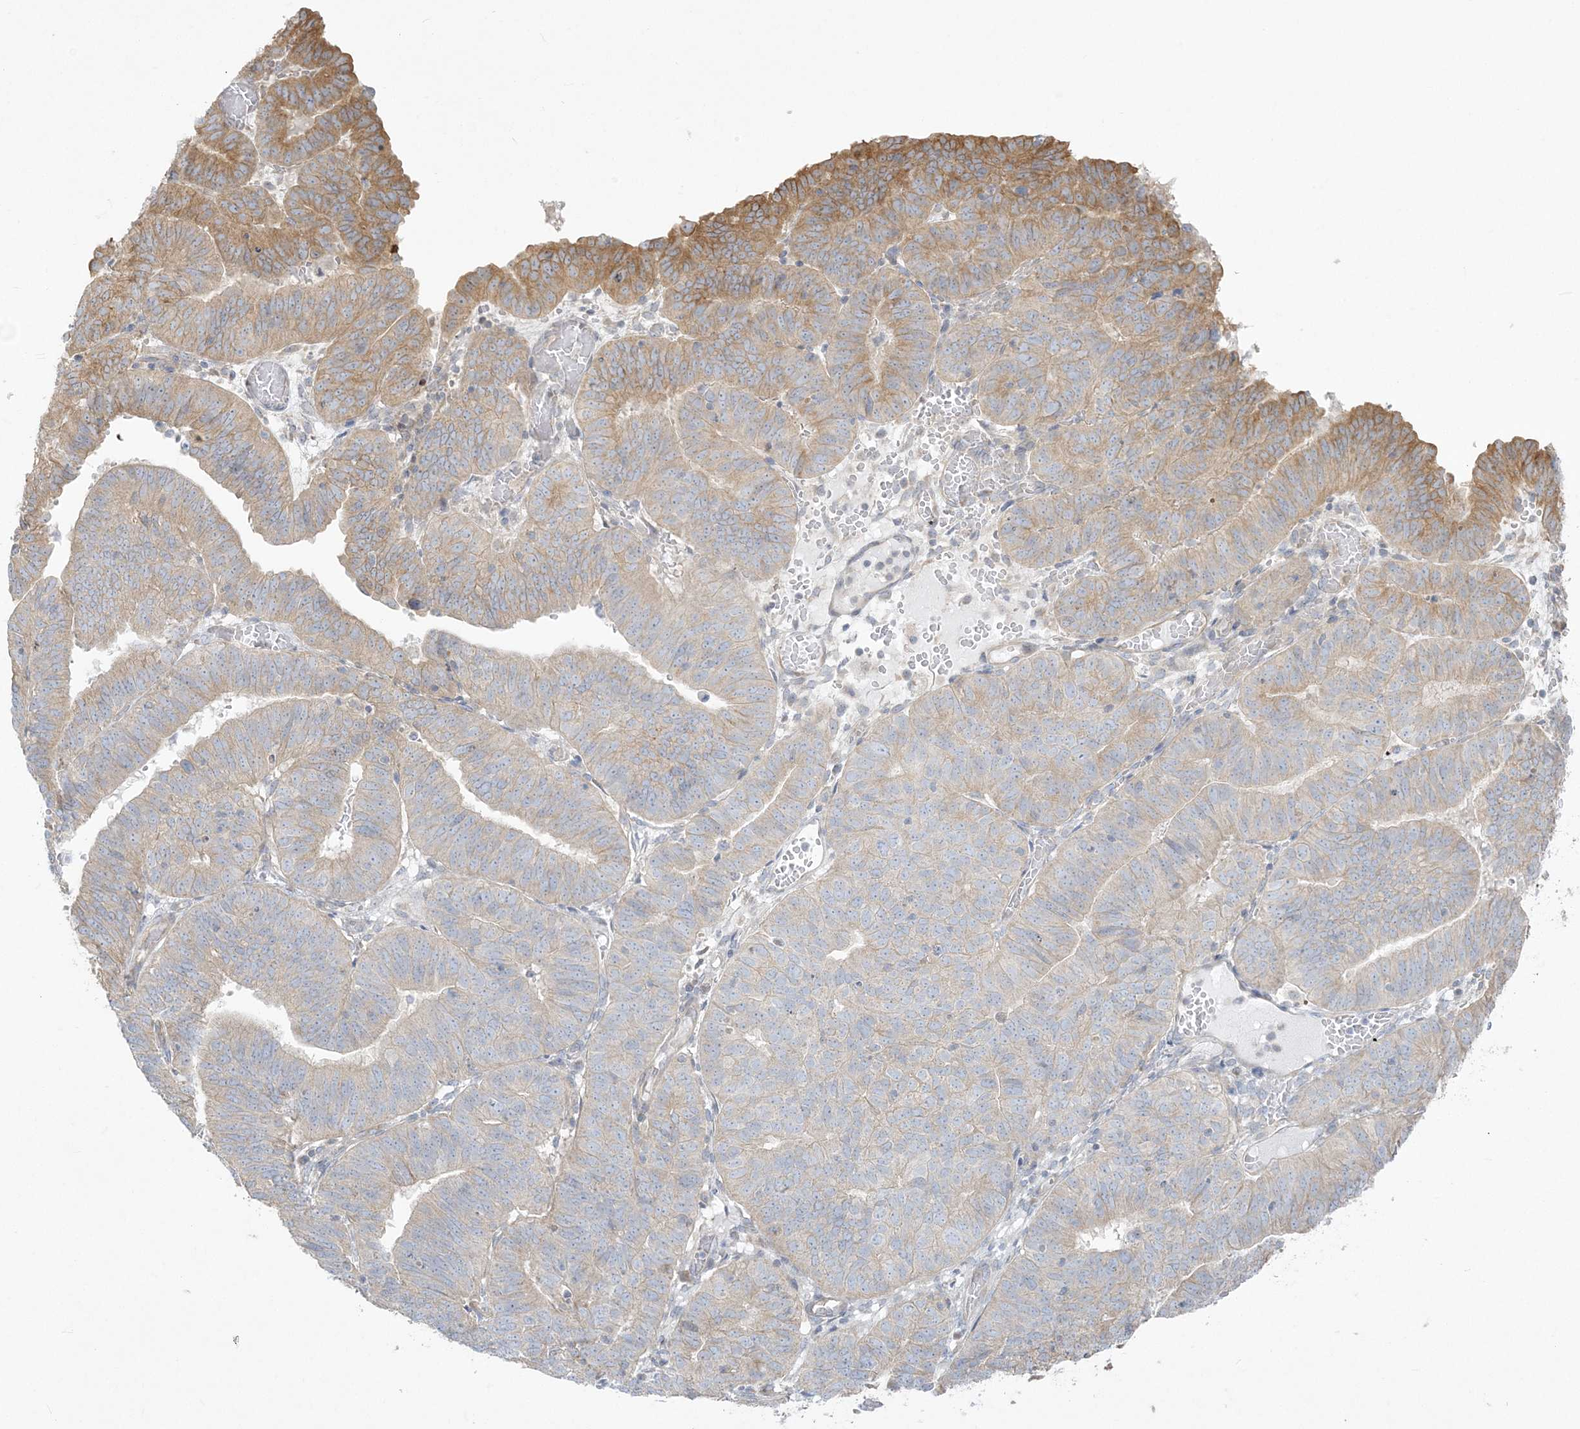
{"staining": {"intensity": "moderate", "quantity": "<25%", "location": "cytoplasmic/membranous"}, "tissue": "endometrial cancer", "cell_type": "Tumor cells", "image_type": "cancer", "snomed": [{"axis": "morphology", "description": "Adenocarcinoma, NOS"}, {"axis": "topography", "description": "Uterus"}], "caption": "A micrograph of human endometrial cancer stained for a protein exhibits moderate cytoplasmic/membranous brown staining in tumor cells. (brown staining indicates protein expression, while blue staining denotes nuclei).", "gene": "ZC3H6", "patient": {"sex": "female", "age": 77}}